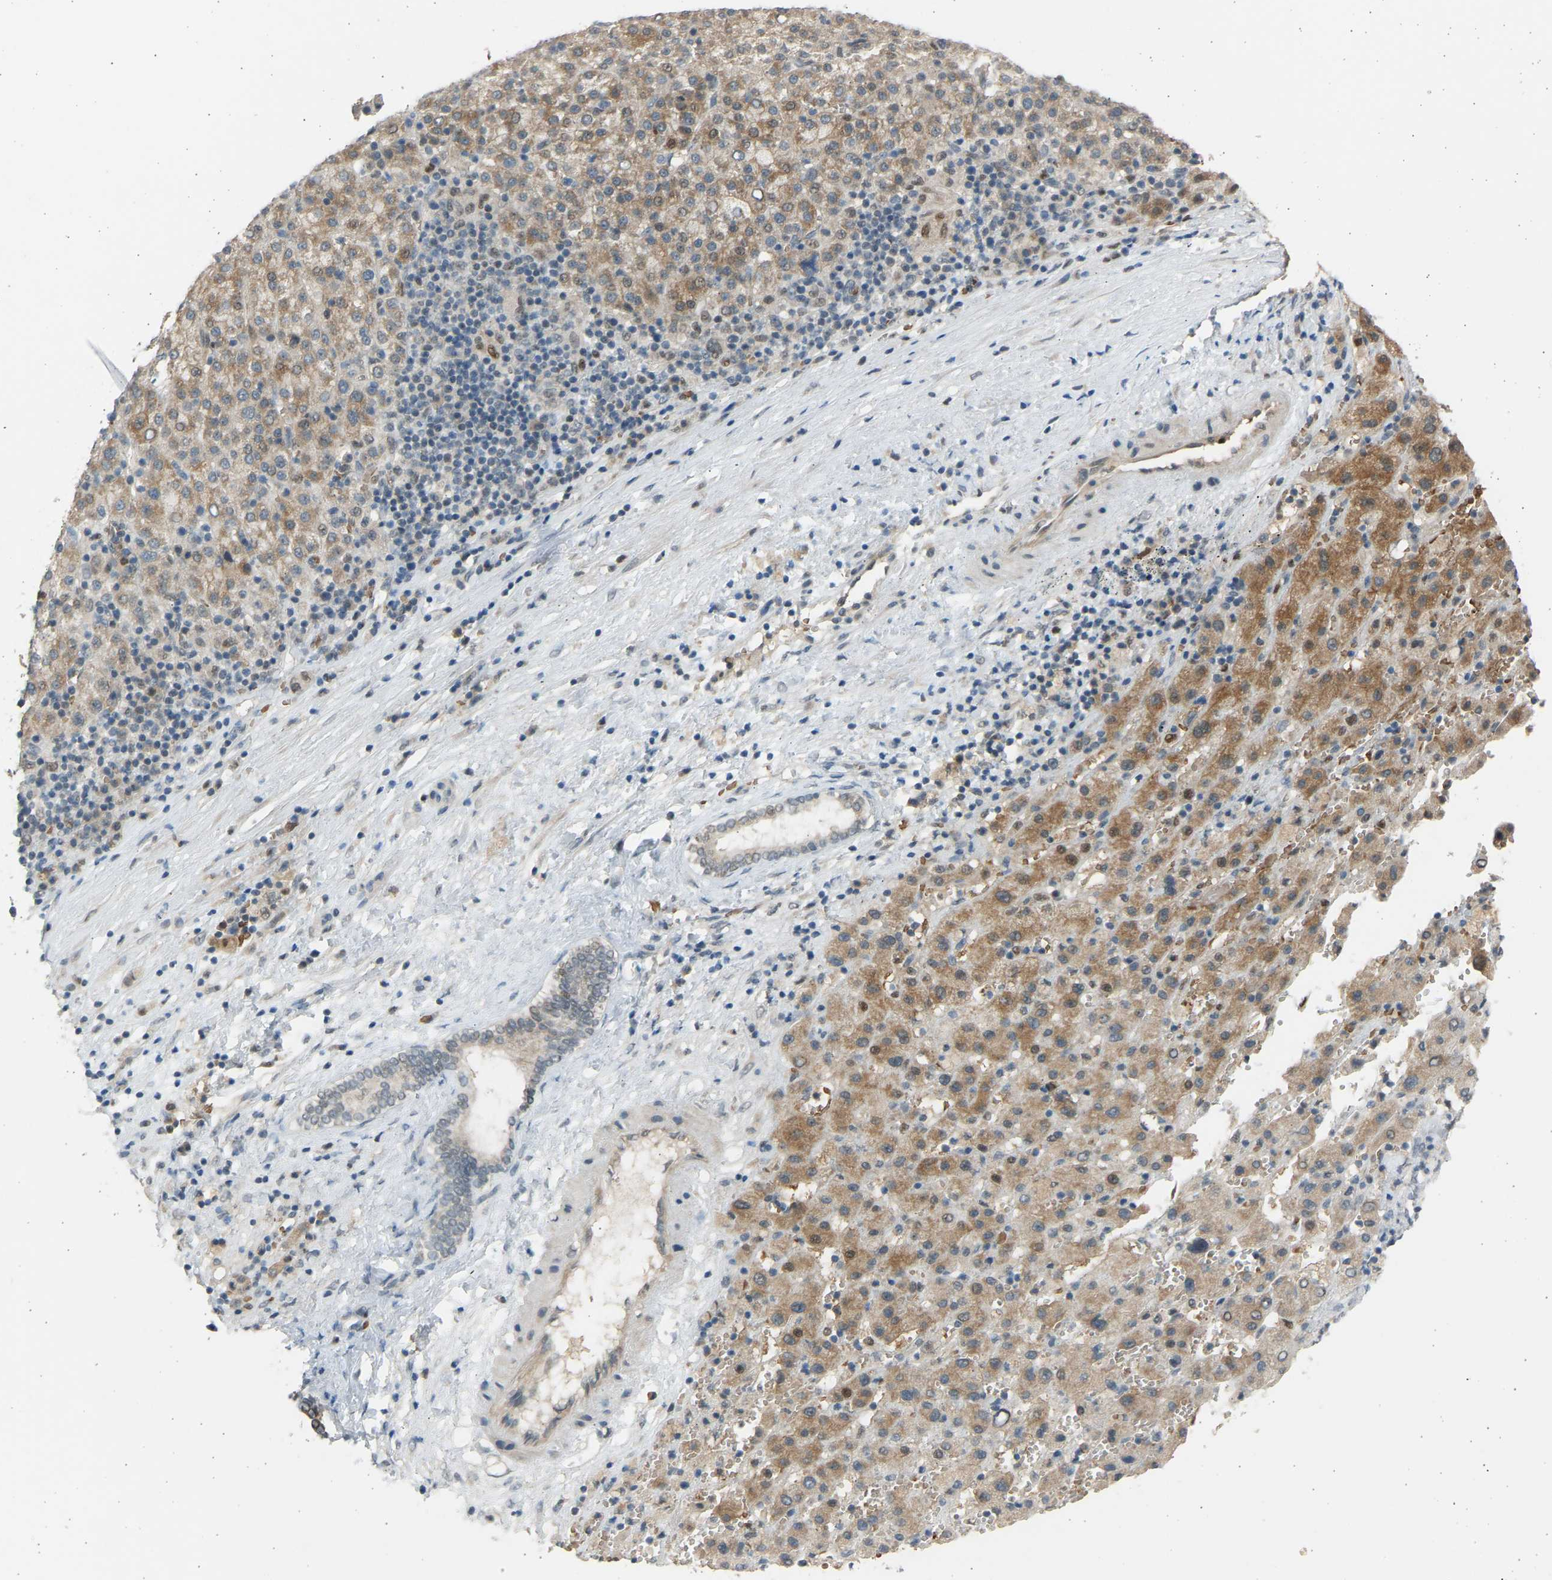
{"staining": {"intensity": "moderate", "quantity": ">75%", "location": "cytoplasmic/membranous"}, "tissue": "liver cancer", "cell_type": "Tumor cells", "image_type": "cancer", "snomed": [{"axis": "morphology", "description": "Carcinoma, Hepatocellular, NOS"}, {"axis": "topography", "description": "Liver"}], "caption": "IHC histopathology image of liver cancer stained for a protein (brown), which shows medium levels of moderate cytoplasmic/membranous expression in about >75% of tumor cells.", "gene": "BIRC2", "patient": {"sex": "female", "age": 58}}